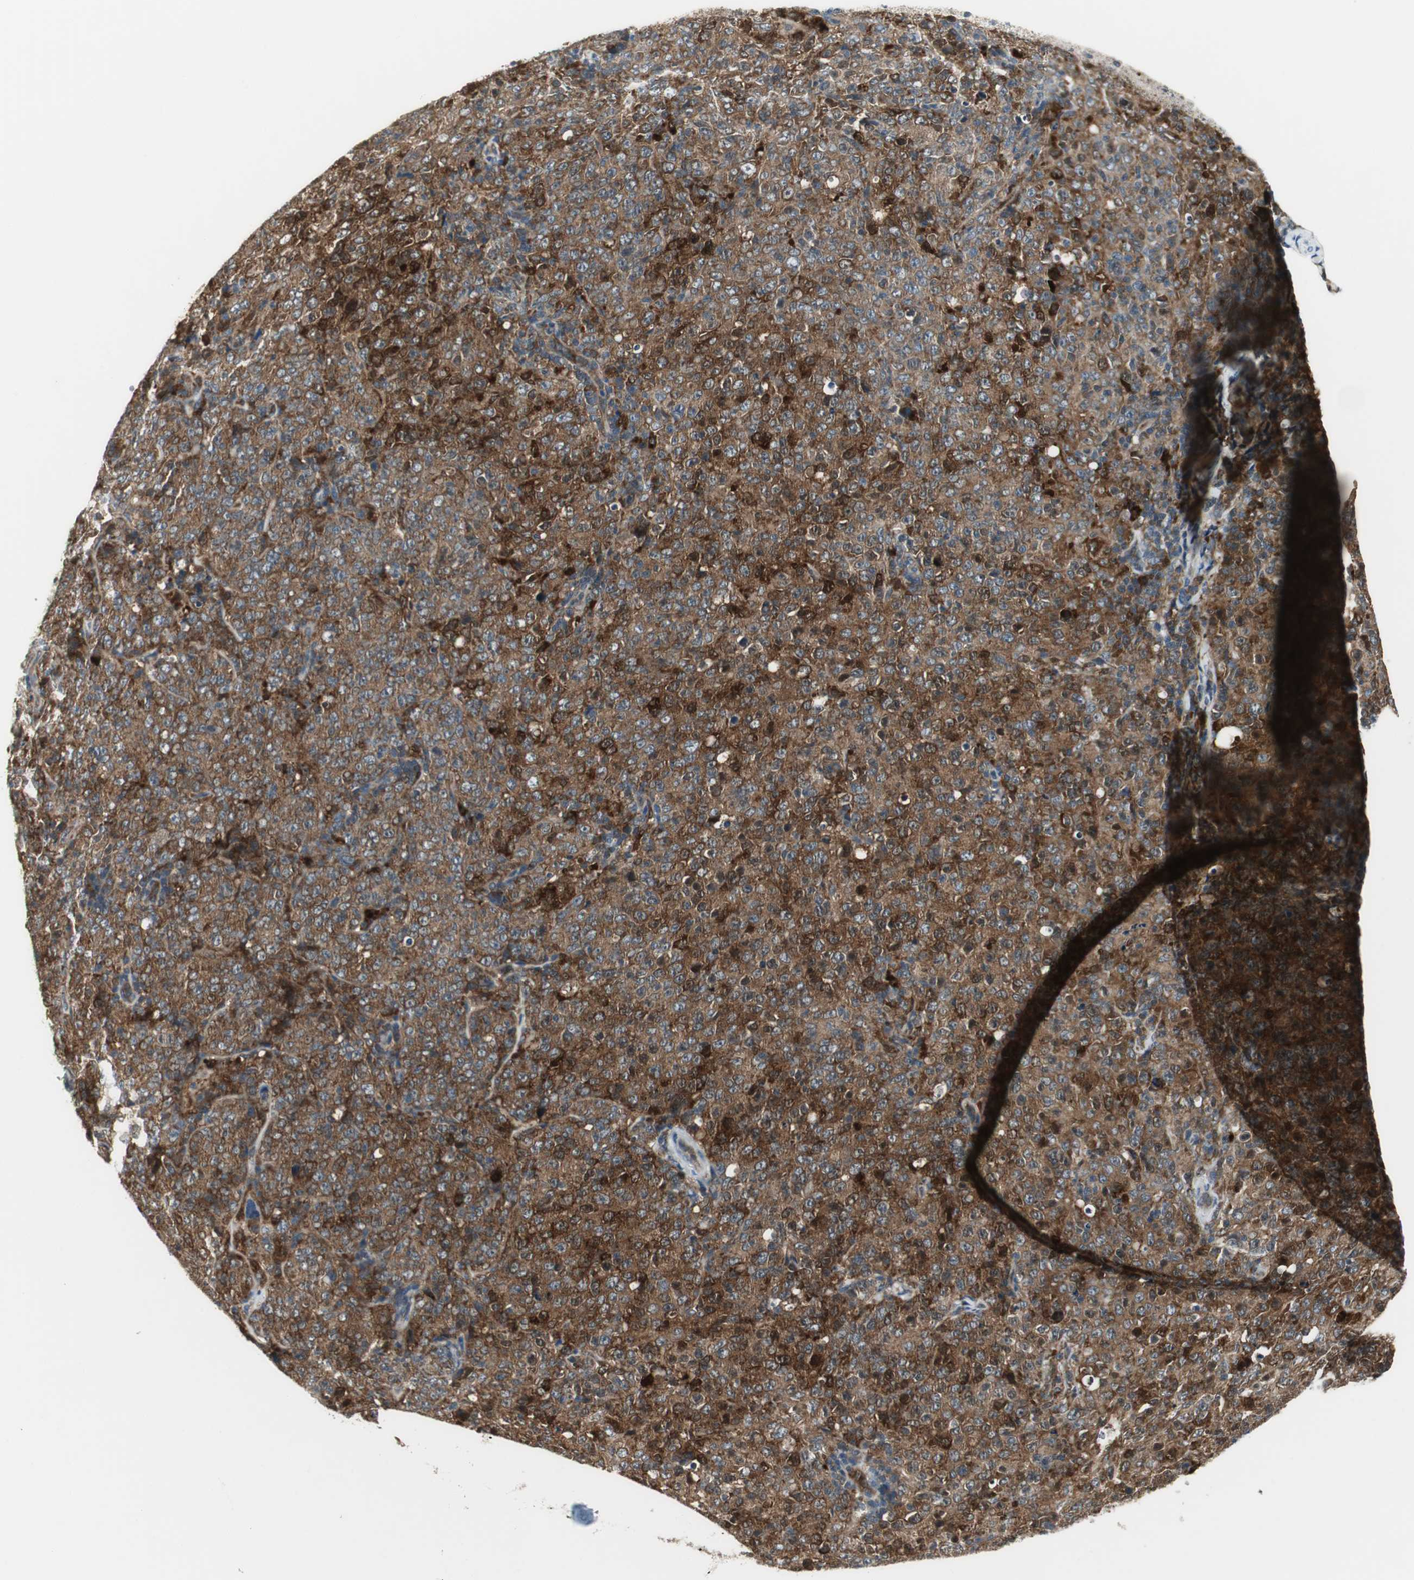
{"staining": {"intensity": "strong", "quantity": ">75%", "location": "cytoplasmic/membranous"}, "tissue": "lymphoma", "cell_type": "Tumor cells", "image_type": "cancer", "snomed": [{"axis": "morphology", "description": "Malignant lymphoma, non-Hodgkin's type, High grade"}, {"axis": "topography", "description": "Tonsil"}], "caption": "Human malignant lymphoma, non-Hodgkin's type (high-grade) stained with a brown dye shows strong cytoplasmic/membranous positive positivity in approximately >75% of tumor cells.", "gene": "NCK1", "patient": {"sex": "female", "age": 36}}